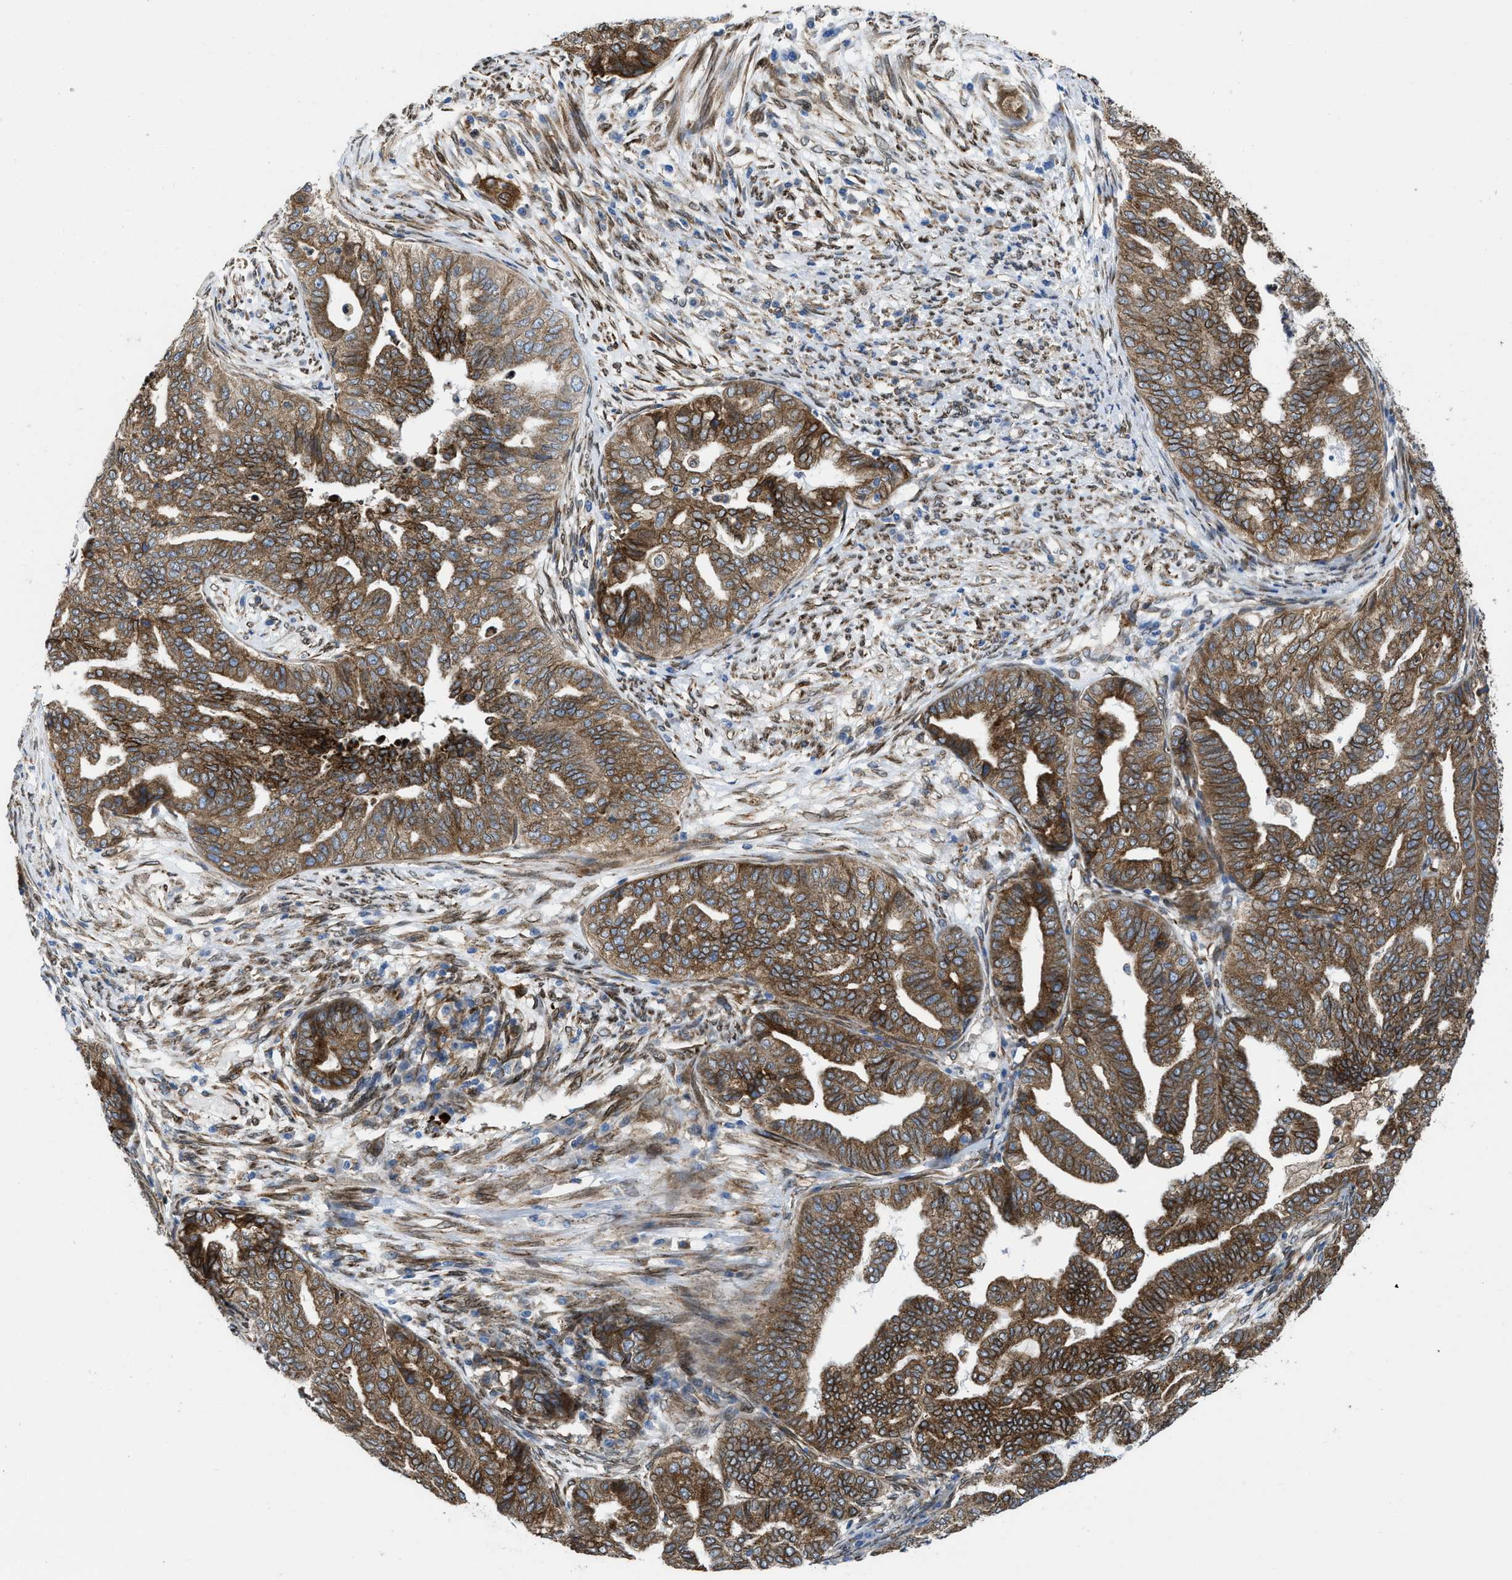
{"staining": {"intensity": "moderate", "quantity": ">75%", "location": "cytoplasmic/membranous"}, "tissue": "endometrial cancer", "cell_type": "Tumor cells", "image_type": "cancer", "snomed": [{"axis": "morphology", "description": "Adenocarcinoma, NOS"}, {"axis": "topography", "description": "Endometrium"}], "caption": "A photomicrograph showing moderate cytoplasmic/membranous staining in about >75% of tumor cells in endometrial cancer, as visualized by brown immunohistochemical staining.", "gene": "ERLIN2", "patient": {"sex": "female", "age": 79}}